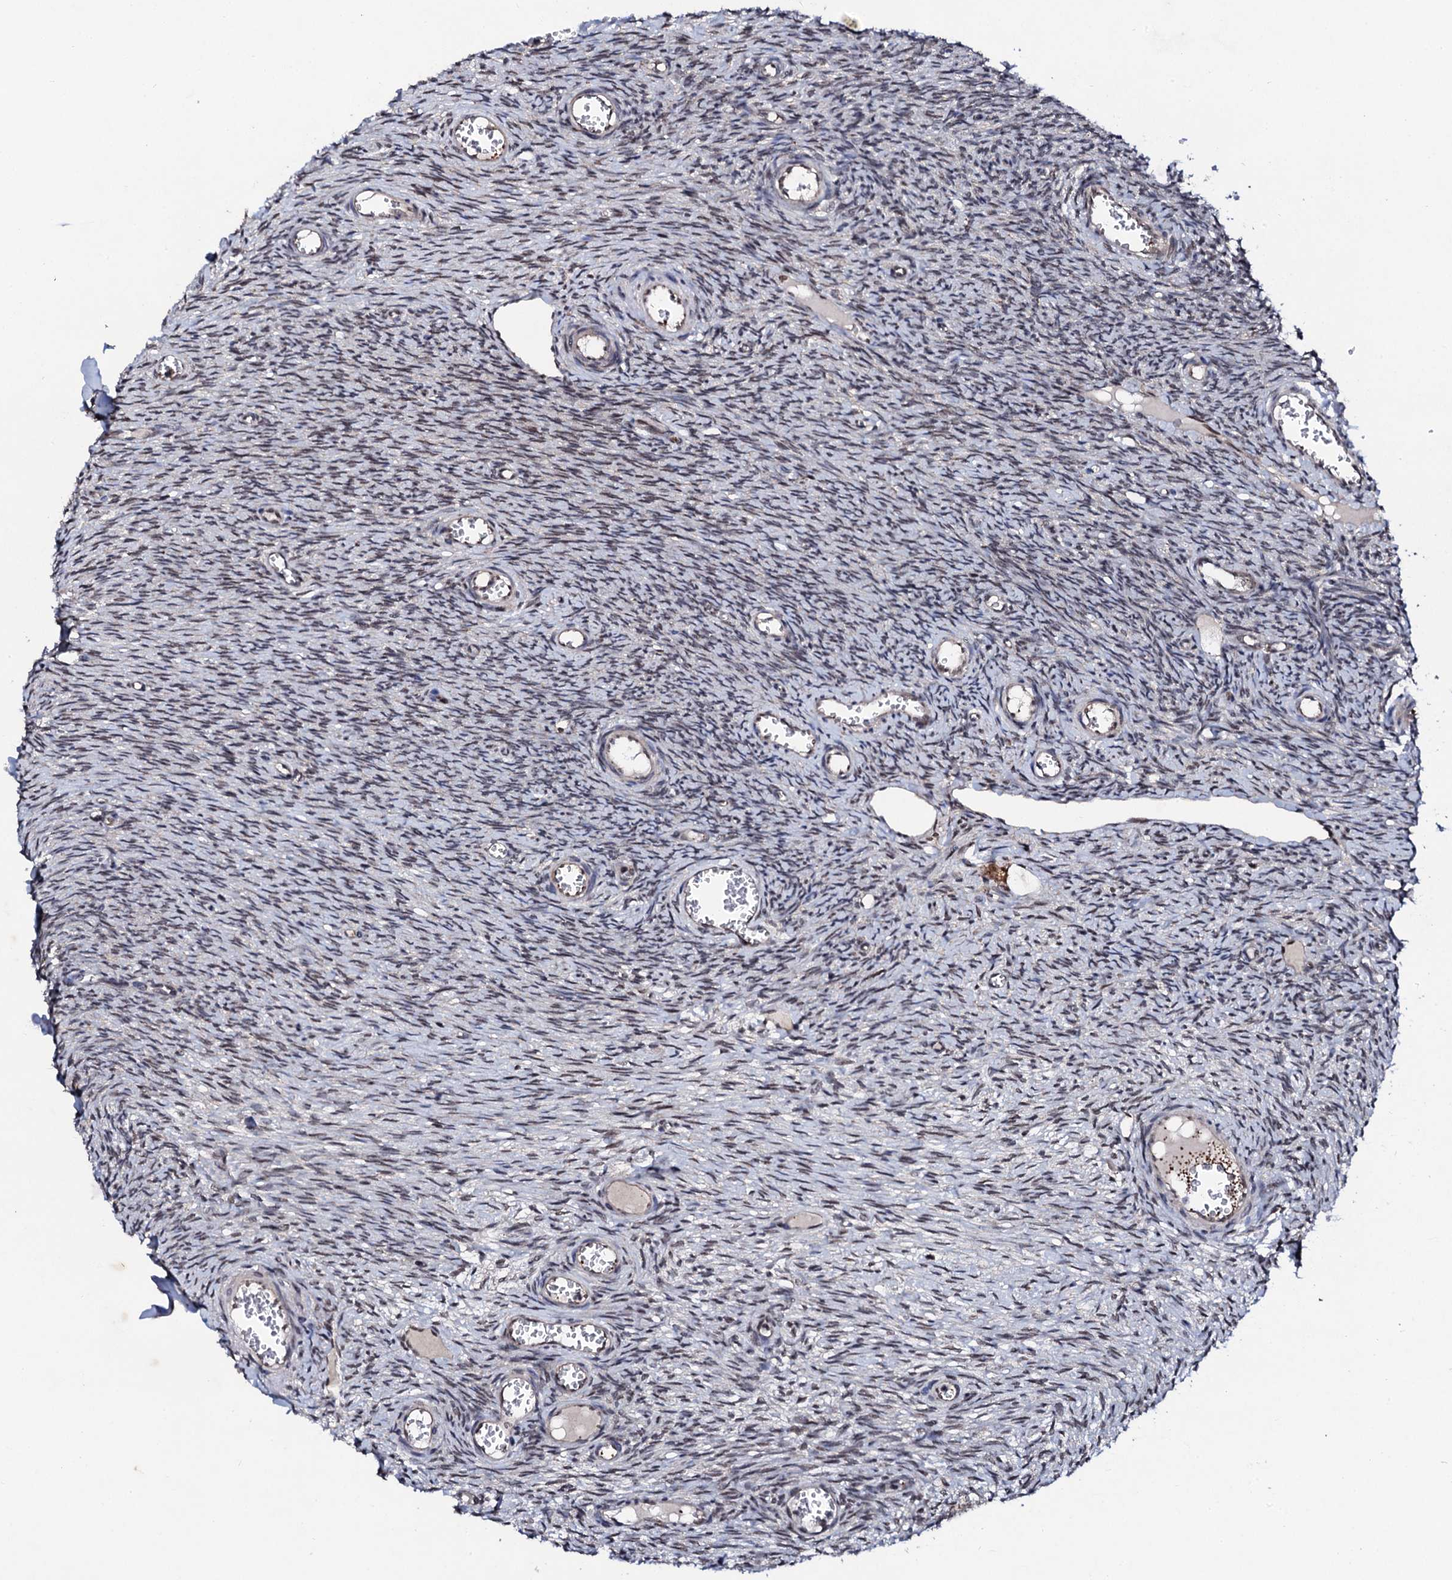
{"staining": {"intensity": "moderate", "quantity": "25%-75%", "location": "nuclear"}, "tissue": "ovary", "cell_type": "Ovarian stroma cells", "image_type": "normal", "snomed": [{"axis": "morphology", "description": "Normal tissue, NOS"}, {"axis": "topography", "description": "Ovary"}], "caption": "A brown stain highlights moderate nuclear staining of a protein in ovarian stroma cells of unremarkable ovary. (Stains: DAB in brown, nuclei in blue, Microscopy: brightfield microscopy at high magnification).", "gene": "CSTF3", "patient": {"sex": "female", "age": 44}}